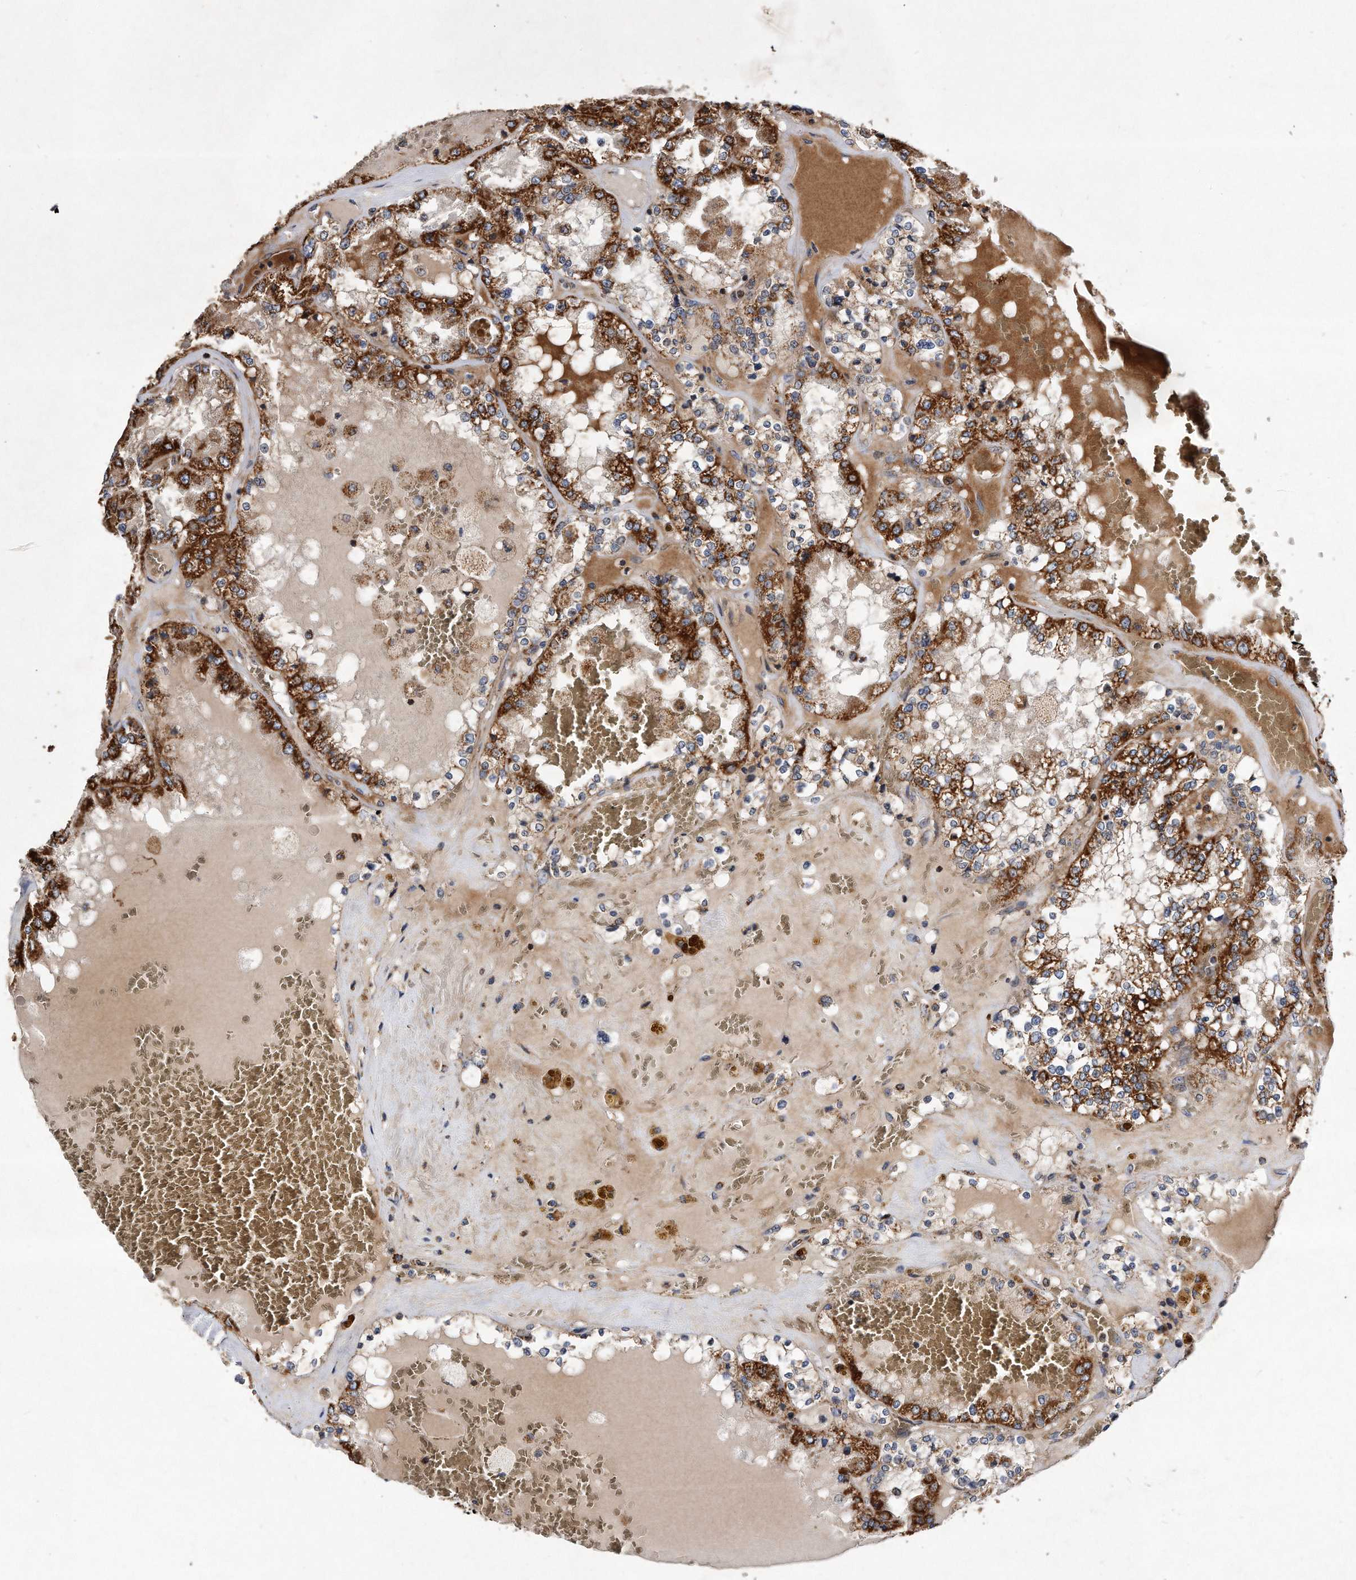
{"staining": {"intensity": "strong", "quantity": ">75%", "location": "cytoplasmic/membranous"}, "tissue": "renal cancer", "cell_type": "Tumor cells", "image_type": "cancer", "snomed": [{"axis": "morphology", "description": "Adenocarcinoma, NOS"}, {"axis": "topography", "description": "Kidney"}], "caption": "Human renal cancer stained with a brown dye exhibits strong cytoplasmic/membranous positive staining in about >75% of tumor cells.", "gene": "PPP5C", "patient": {"sex": "female", "age": 56}}